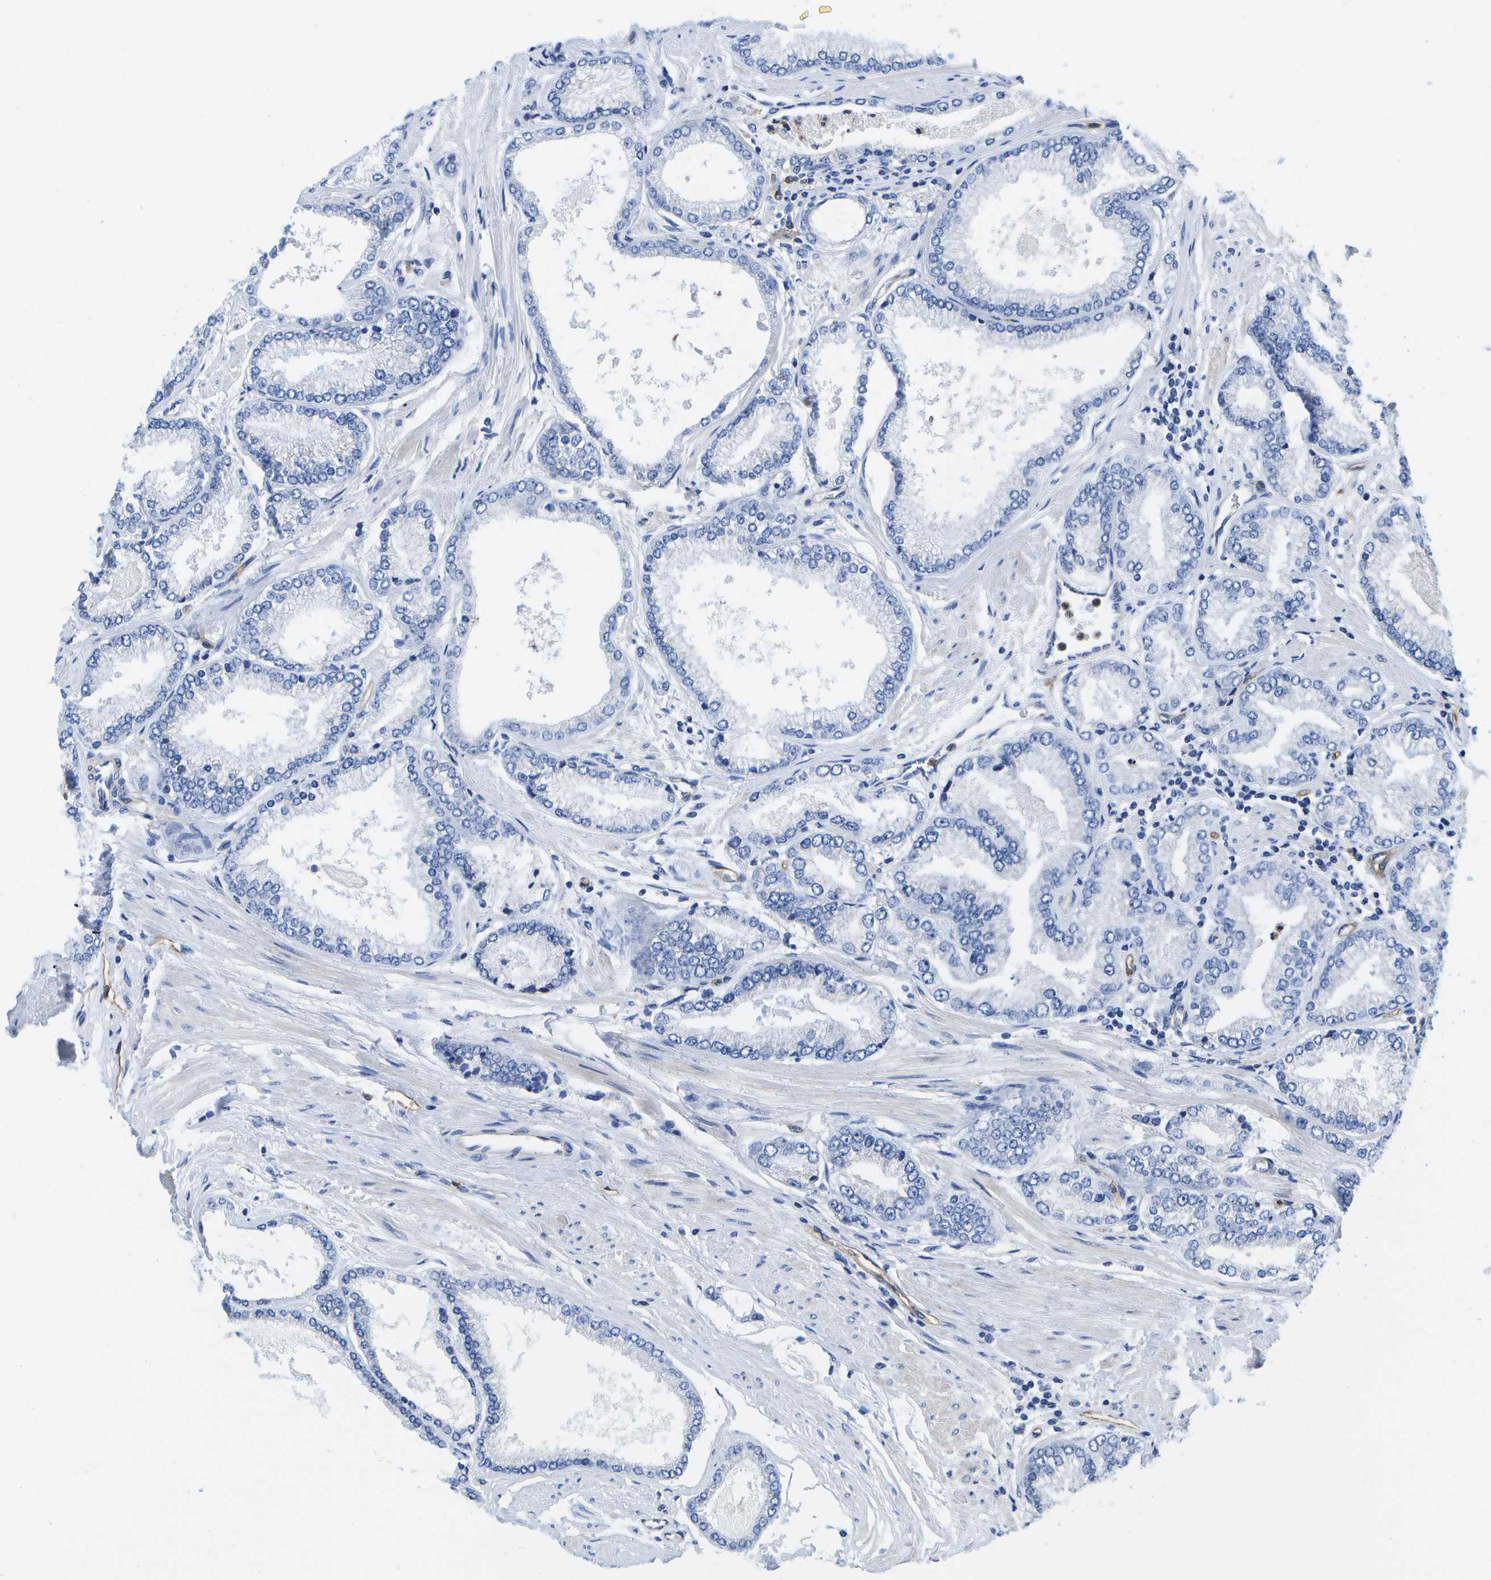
{"staining": {"intensity": "negative", "quantity": "none", "location": "none"}, "tissue": "prostate cancer", "cell_type": "Tumor cells", "image_type": "cancer", "snomed": [{"axis": "morphology", "description": "Adenocarcinoma, High grade"}, {"axis": "topography", "description": "Prostate"}], "caption": "Protein analysis of prostate cancer exhibits no significant expression in tumor cells.", "gene": "DYSF", "patient": {"sex": "male", "age": 61}}